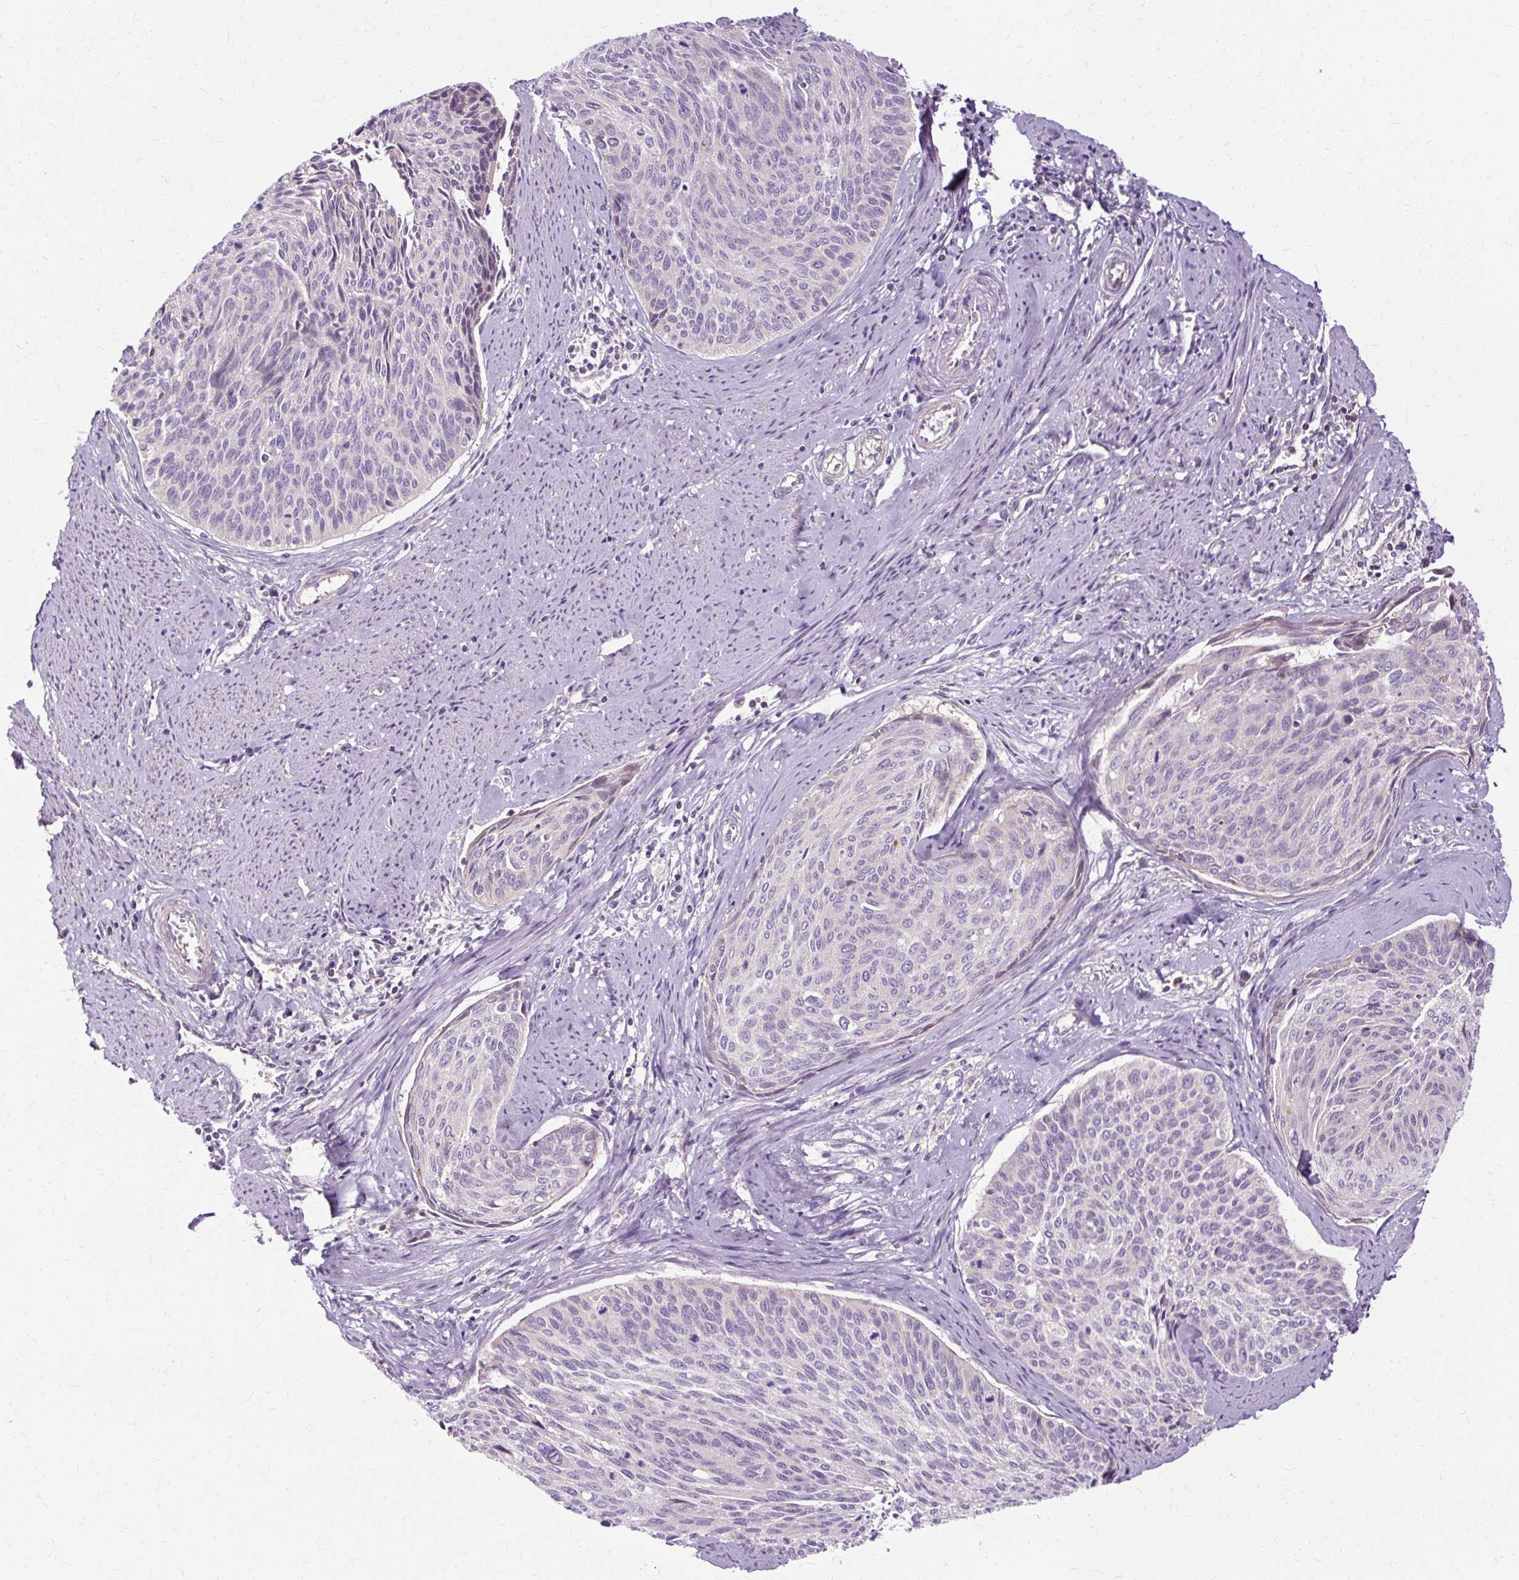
{"staining": {"intensity": "negative", "quantity": "none", "location": "none"}, "tissue": "cervical cancer", "cell_type": "Tumor cells", "image_type": "cancer", "snomed": [{"axis": "morphology", "description": "Squamous cell carcinoma, NOS"}, {"axis": "topography", "description": "Cervix"}], "caption": "The IHC photomicrograph has no significant expression in tumor cells of cervical cancer (squamous cell carcinoma) tissue.", "gene": "TSPAN8", "patient": {"sex": "female", "age": 55}}